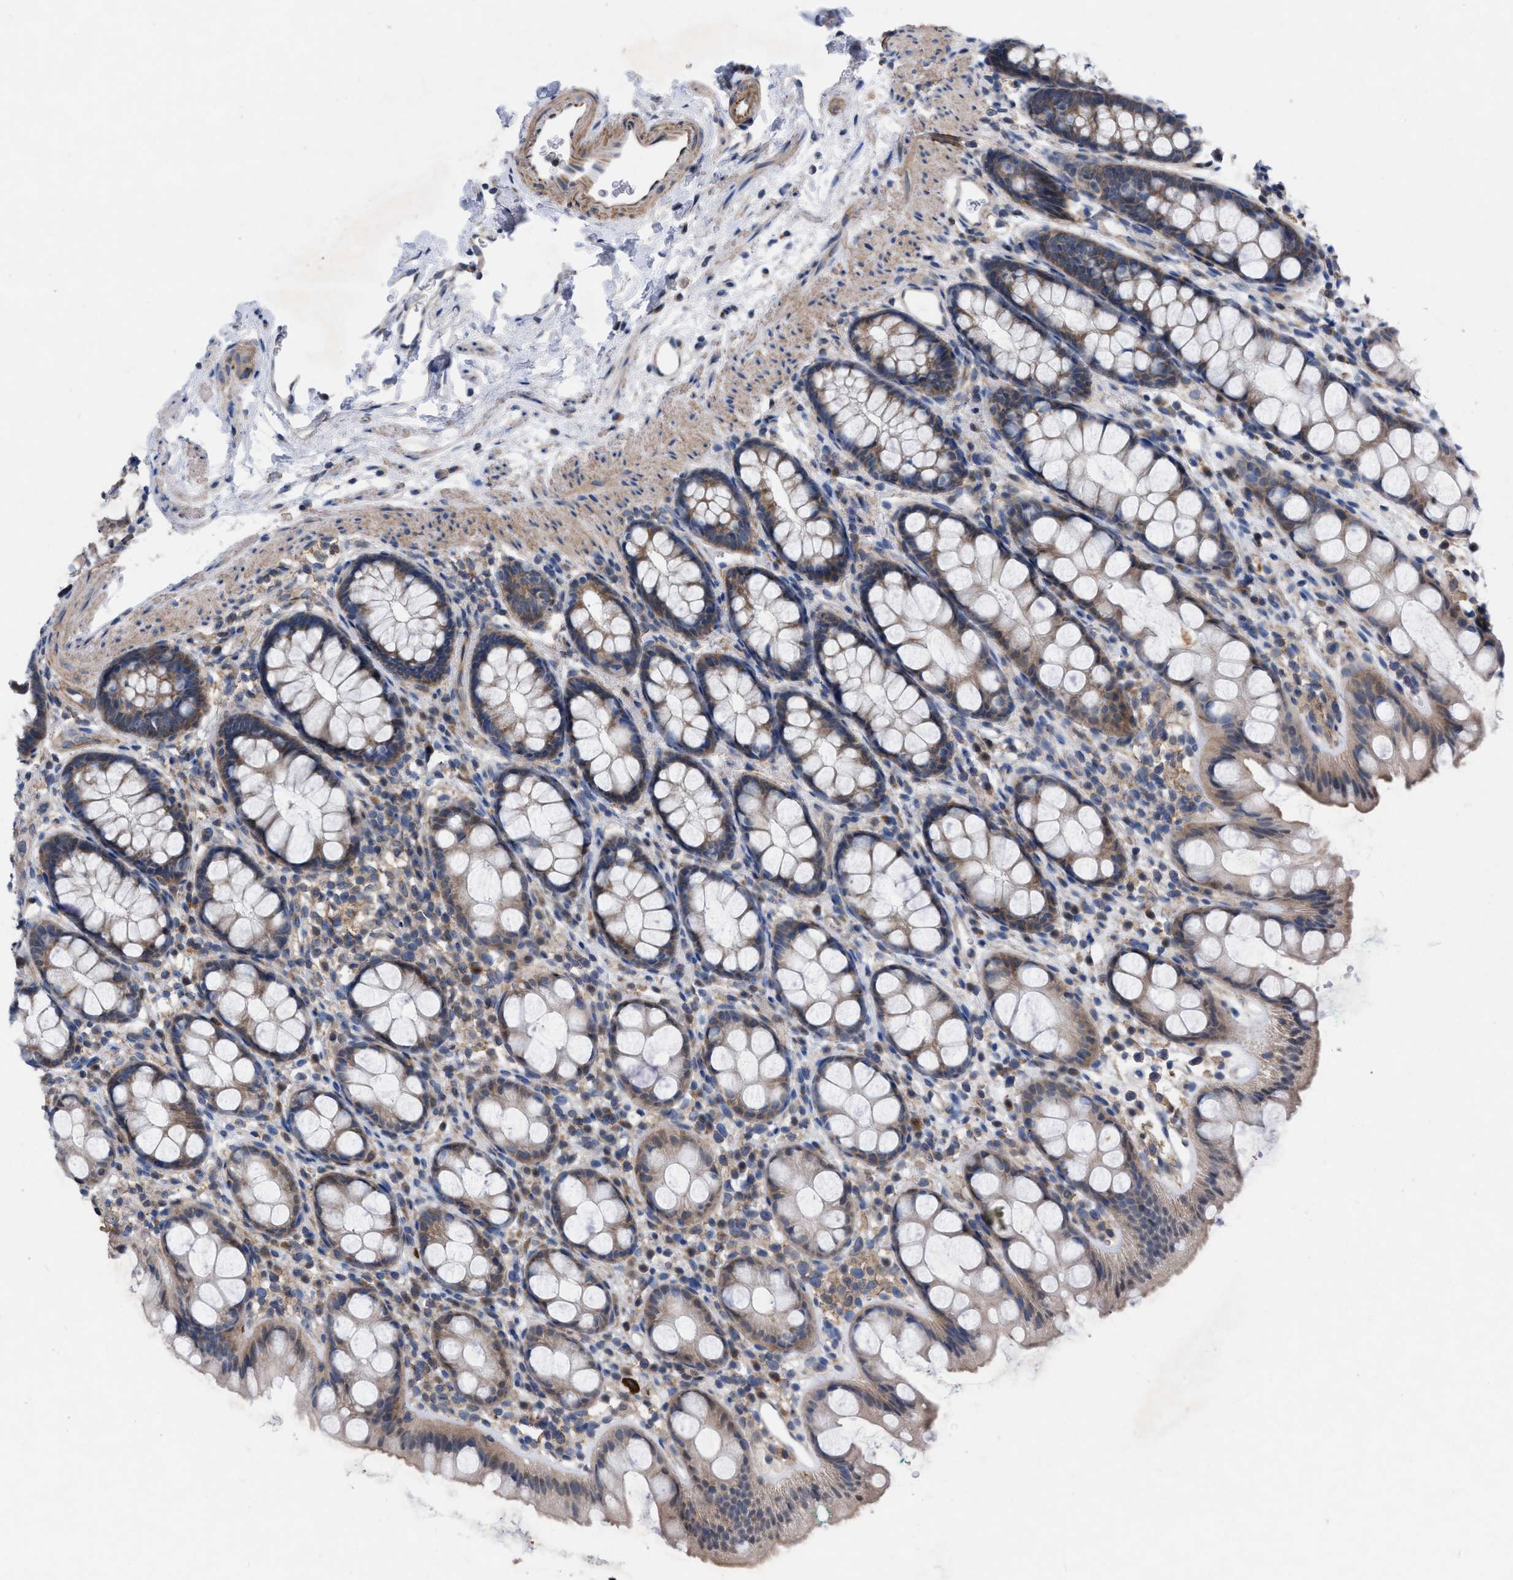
{"staining": {"intensity": "weak", "quantity": ">75%", "location": "cytoplasmic/membranous"}, "tissue": "rectum", "cell_type": "Glandular cells", "image_type": "normal", "snomed": [{"axis": "morphology", "description": "Normal tissue, NOS"}, {"axis": "topography", "description": "Rectum"}], "caption": "Protein expression analysis of normal rectum exhibits weak cytoplasmic/membranous staining in approximately >75% of glandular cells.", "gene": "TMEM131", "patient": {"sex": "female", "age": 65}}